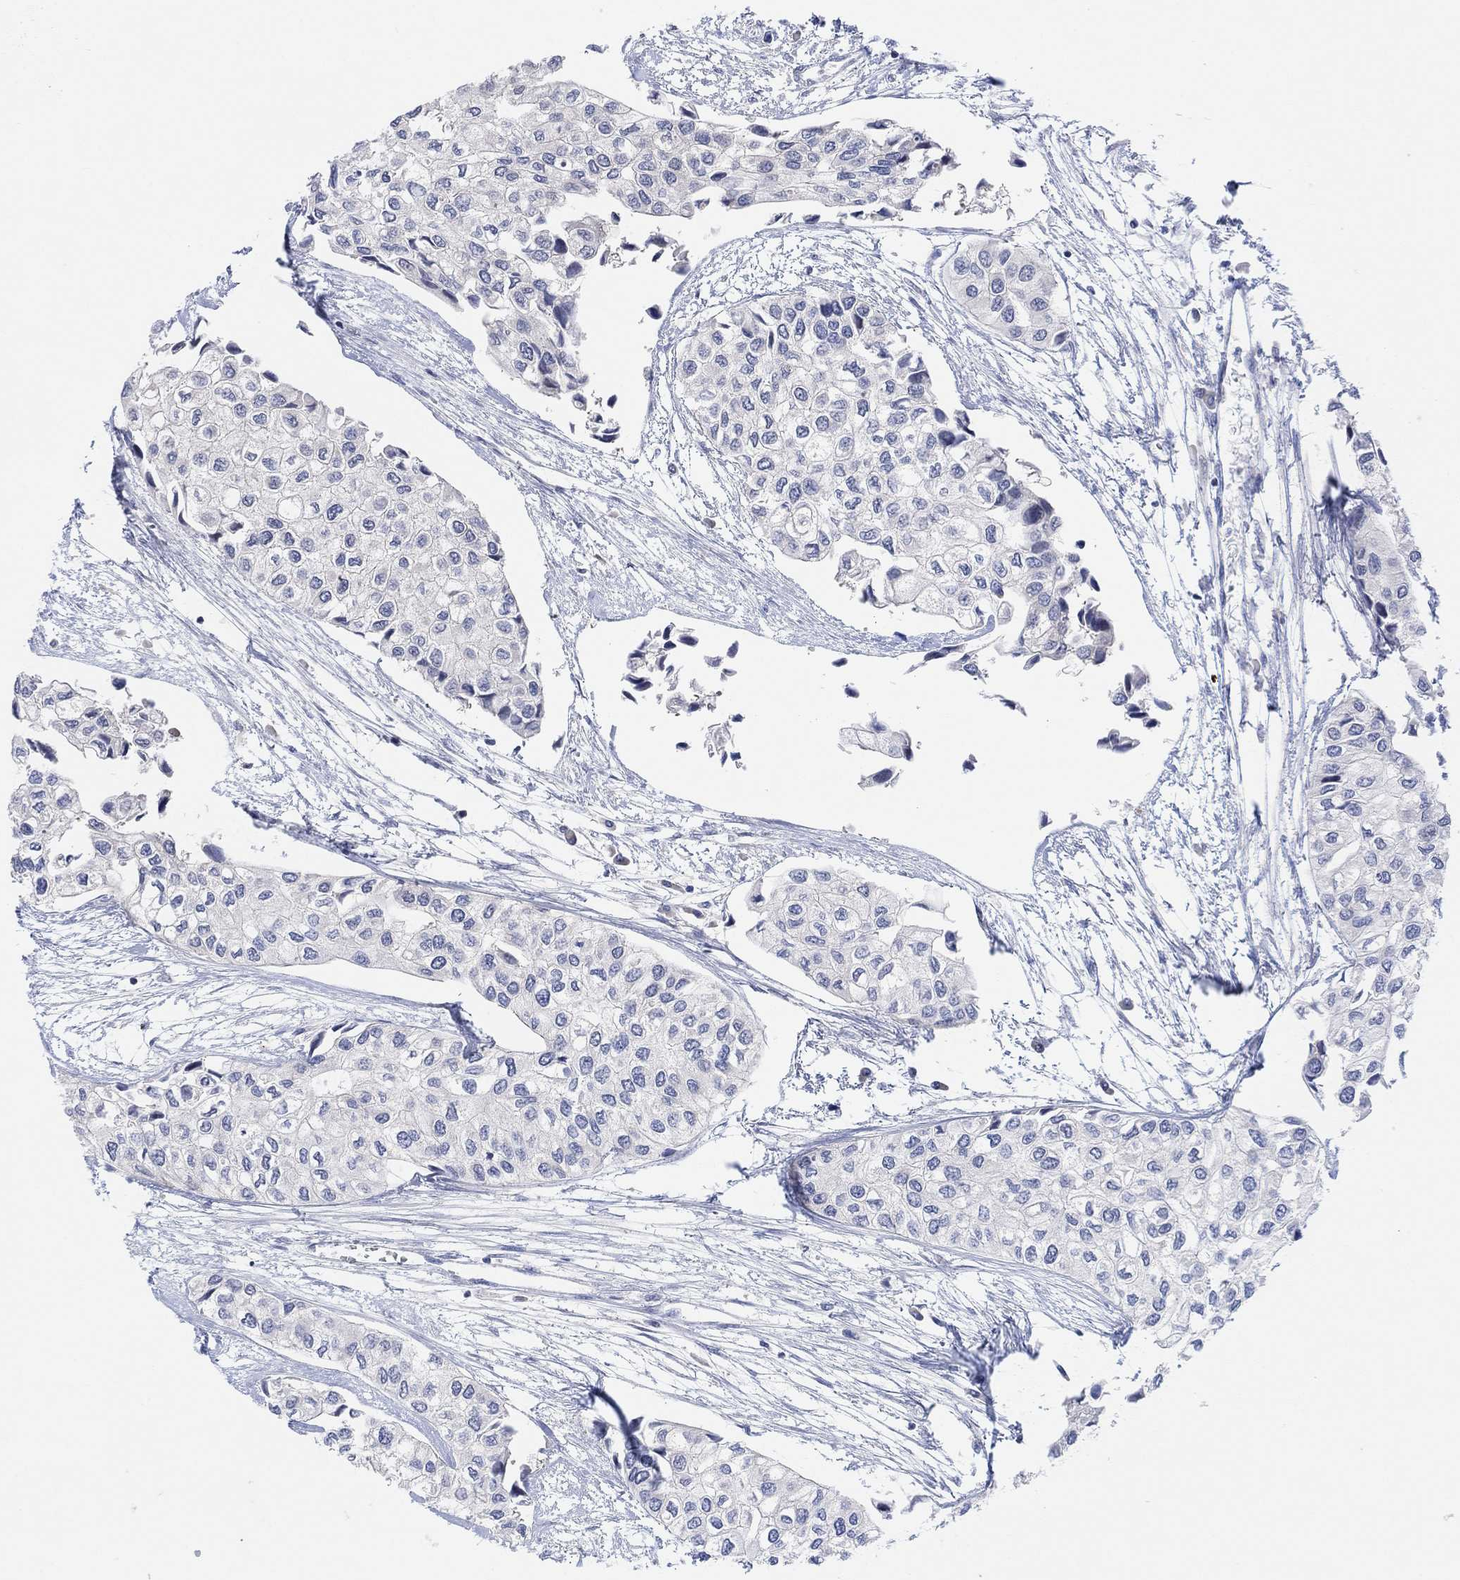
{"staining": {"intensity": "negative", "quantity": "none", "location": "none"}, "tissue": "urothelial cancer", "cell_type": "Tumor cells", "image_type": "cancer", "snomed": [{"axis": "morphology", "description": "Urothelial carcinoma, High grade"}, {"axis": "topography", "description": "Urinary bladder"}], "caption": "Human urothelial carcinoma (high-grade) stained for a protein using immunohistochemistry (IHC) reveals no expression in tumor cells.", "gene": "CNTF", "patient": {"sex": "male", "age": 73}}